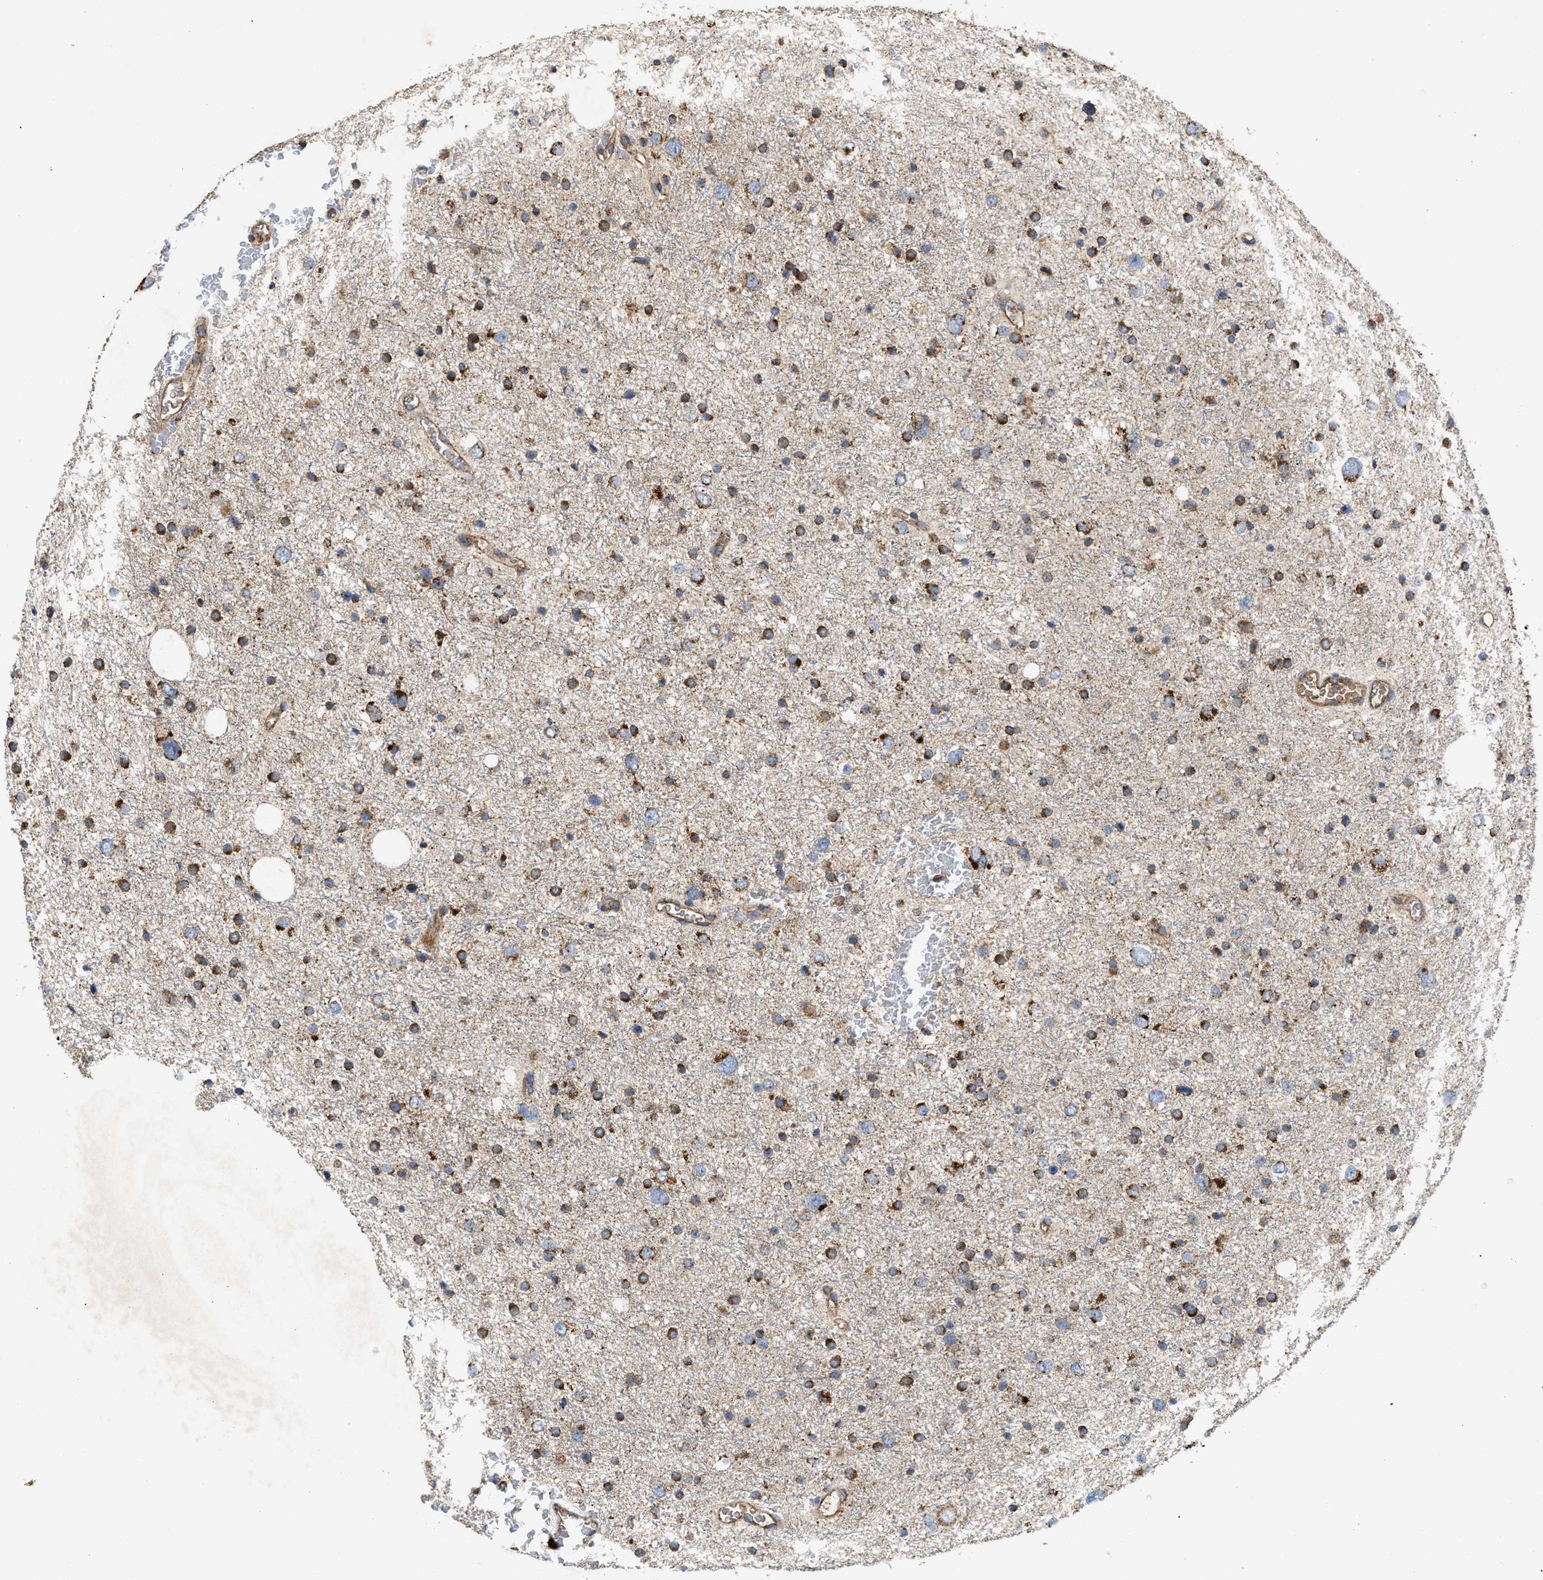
{"staining": {"intensity": "moderate", "quantity": ">75%", "location": "cytoplasmic/membranous"}, "tissue": "glioma", "cell_type": "Tumor cells", "image_type": "cancer", "snomed": [{"axis": "morphology", "description": "Glioma, malignant, Low grade"}, {"axis": "topography", "description": "Brain"}], "caption": "Malignant glioma (low-grade) tissue reveals moderate cytoplasmic/membranous positivity in about >75% of tumor cells", "gene": "TACO1", "patient": {"sex": "female", "age": 37}}